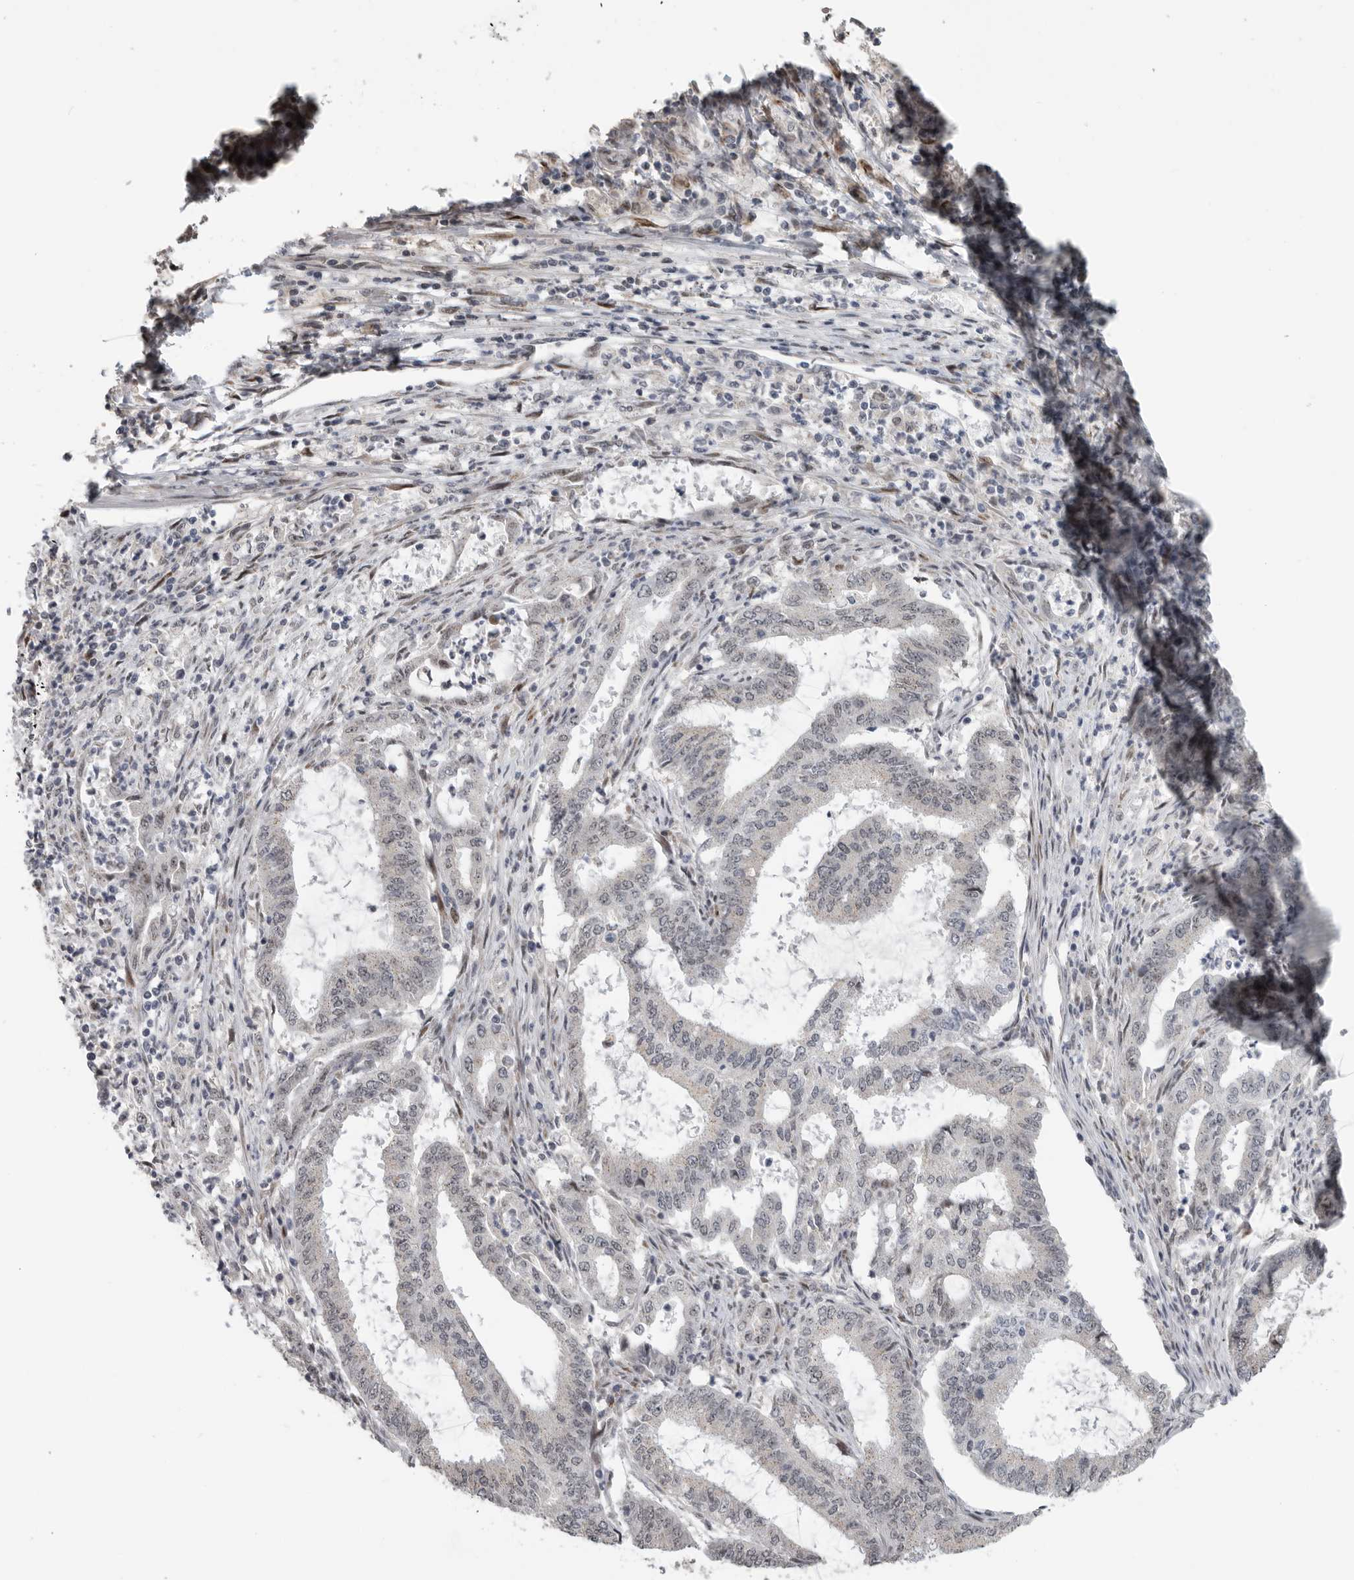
{"staining": {"intensity": "negative", "quantity": "none", "location": "none"}, "tissue": "endometrial cancer", "cell_type": "Tumor cells", "image_type": "cancer", "snomed": [{"axis": "morphology", "description": "Adenocarcinoma, NOS"}, {"axis": "topography", "description": "Endometrium"}], "caption": "This is a histopathology image of IHC staining of endometrial cancer (adenocarcinoma), which shows no expression in tumor cells. (DAB (3,3'-diaminobenzidine) immunohistochemistry (IHC) with hematoxylin counter stain).", "gene": "PCMTD1", "patient": {"sex": "female", "age": 51}}